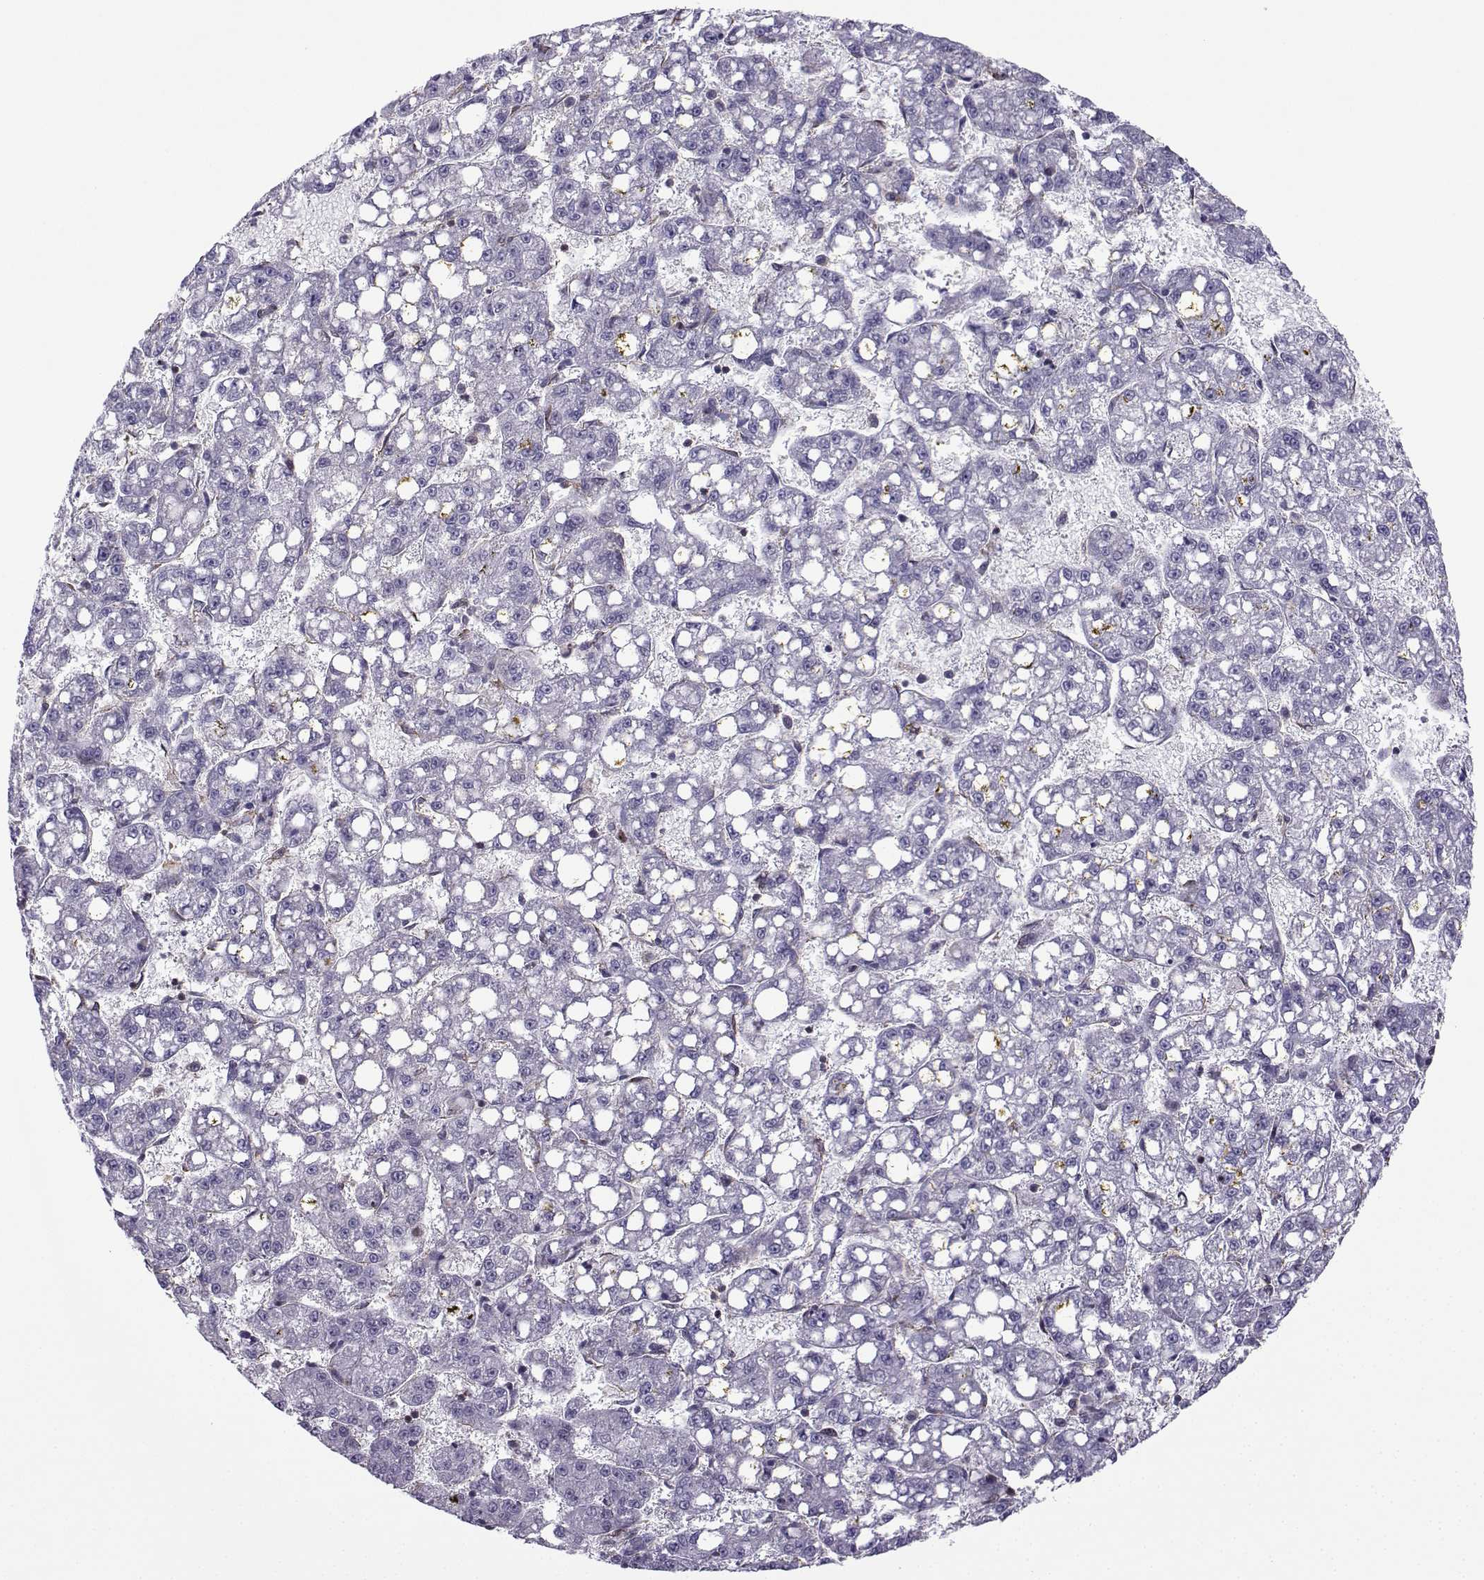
{"staining": {"intensity": "negative", "quantity": "none", "location": "none"}, "tissue": "liver cancer", "cell_type": "Tumor cells", "image_type": "cancer", "snomed": [{"axis": "morphology", "description": "Carcinoma, Hepatocellular, NOS"}, {"axis": "topography", "description": "Liver"}], "caption": "Immunohistochemical staining of liver cancer (hepatocellular carcinoma) shows no significant expression in tumor cells.", "gene": "INCENP", "patient": {"sex": "female", "age": 65}}